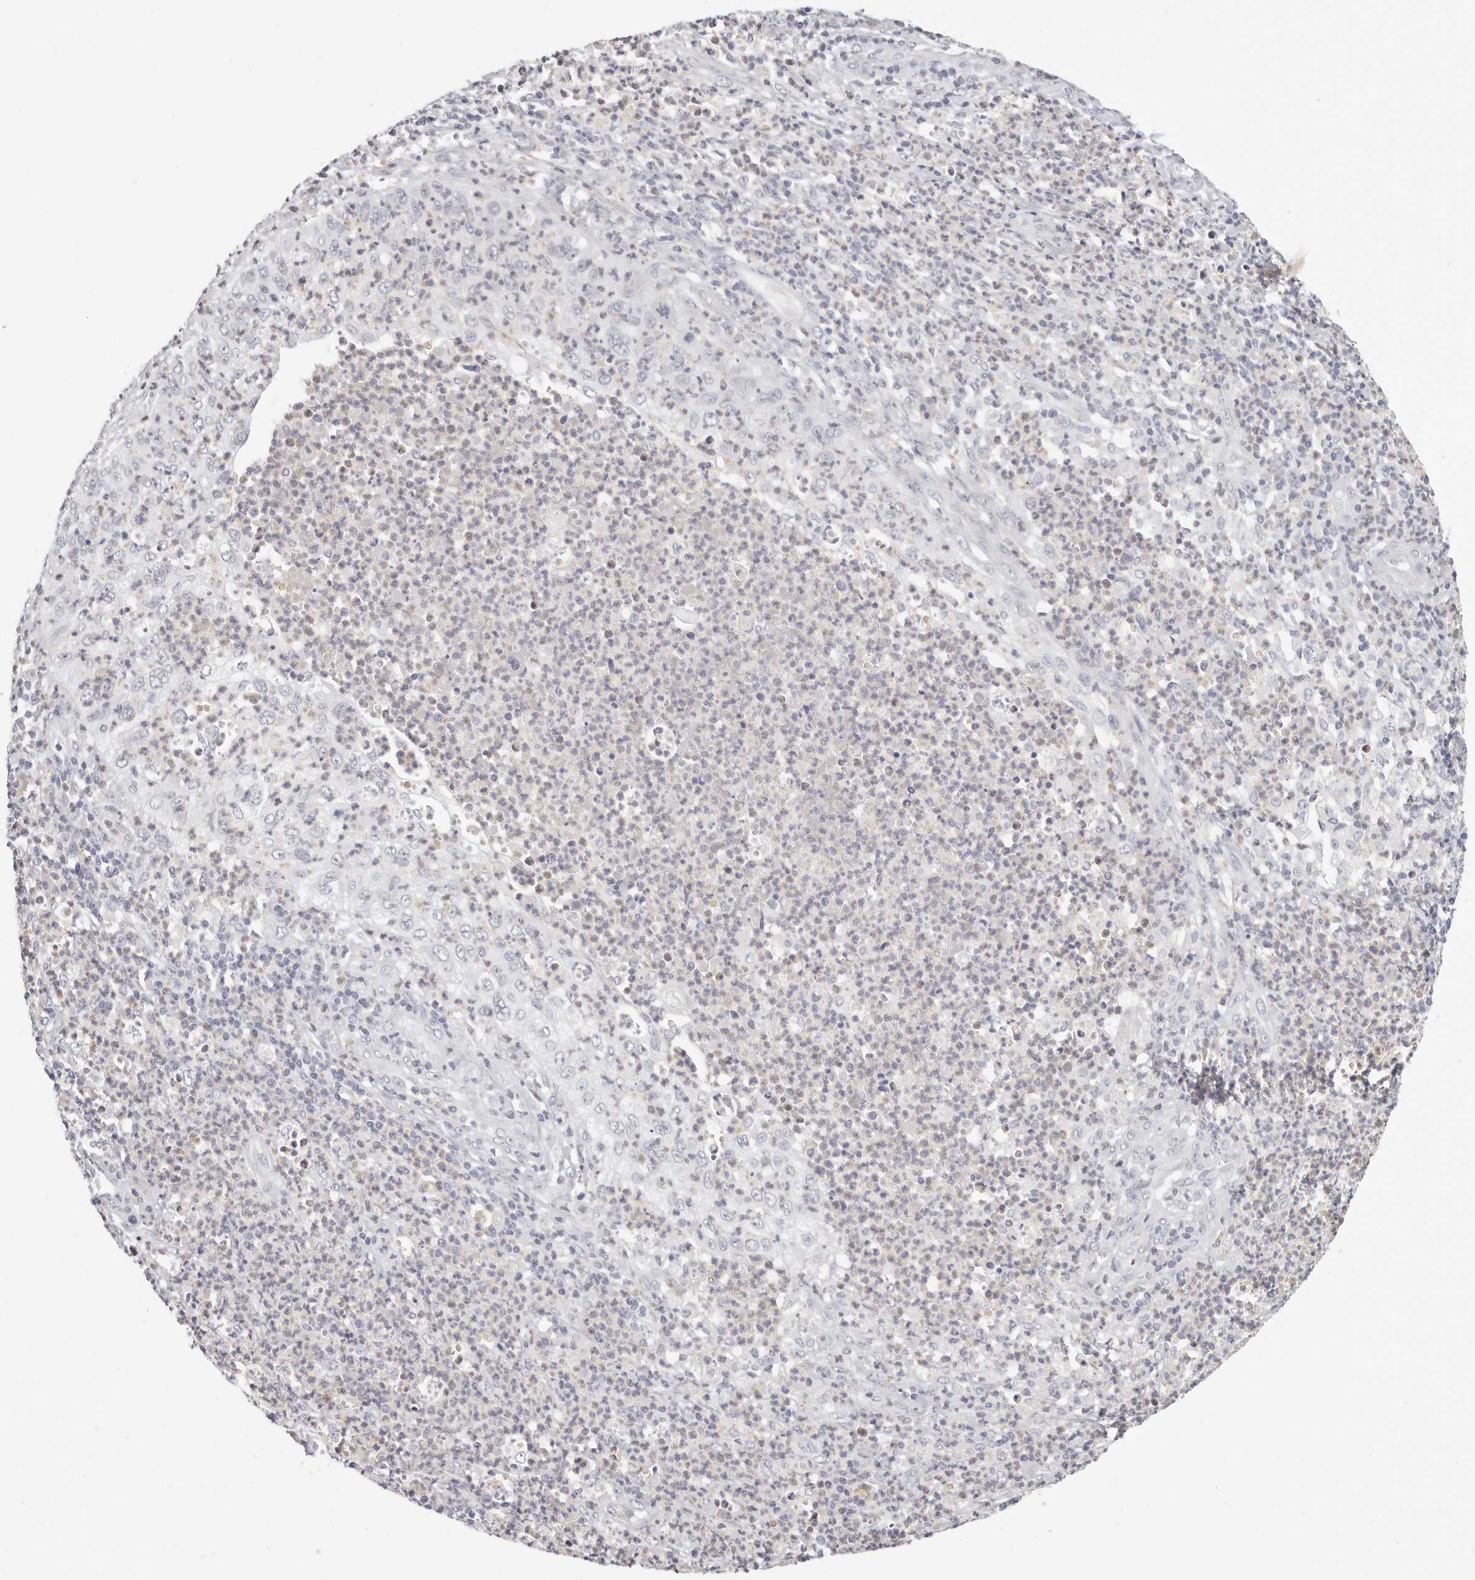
{"staining": {"intensity": "negative", "quantity": "none", "location": "none"}, "tissue": "cervical cancer", "cell_type": "Tumor cells", "image_type": "cancer", "snomed": [{"axis": "morphology", "description": "Squamous cell carcinoma, NOS"}, {"axis": "topography", "description": "Cervix"}], "caption": "Squamous cell carcinoma (cervical) stained for a protein using immunohistochemistry shows no positivity tumor cells.", "gene": "ASCL1", "patient": {"sex": "female", "age": 30}}